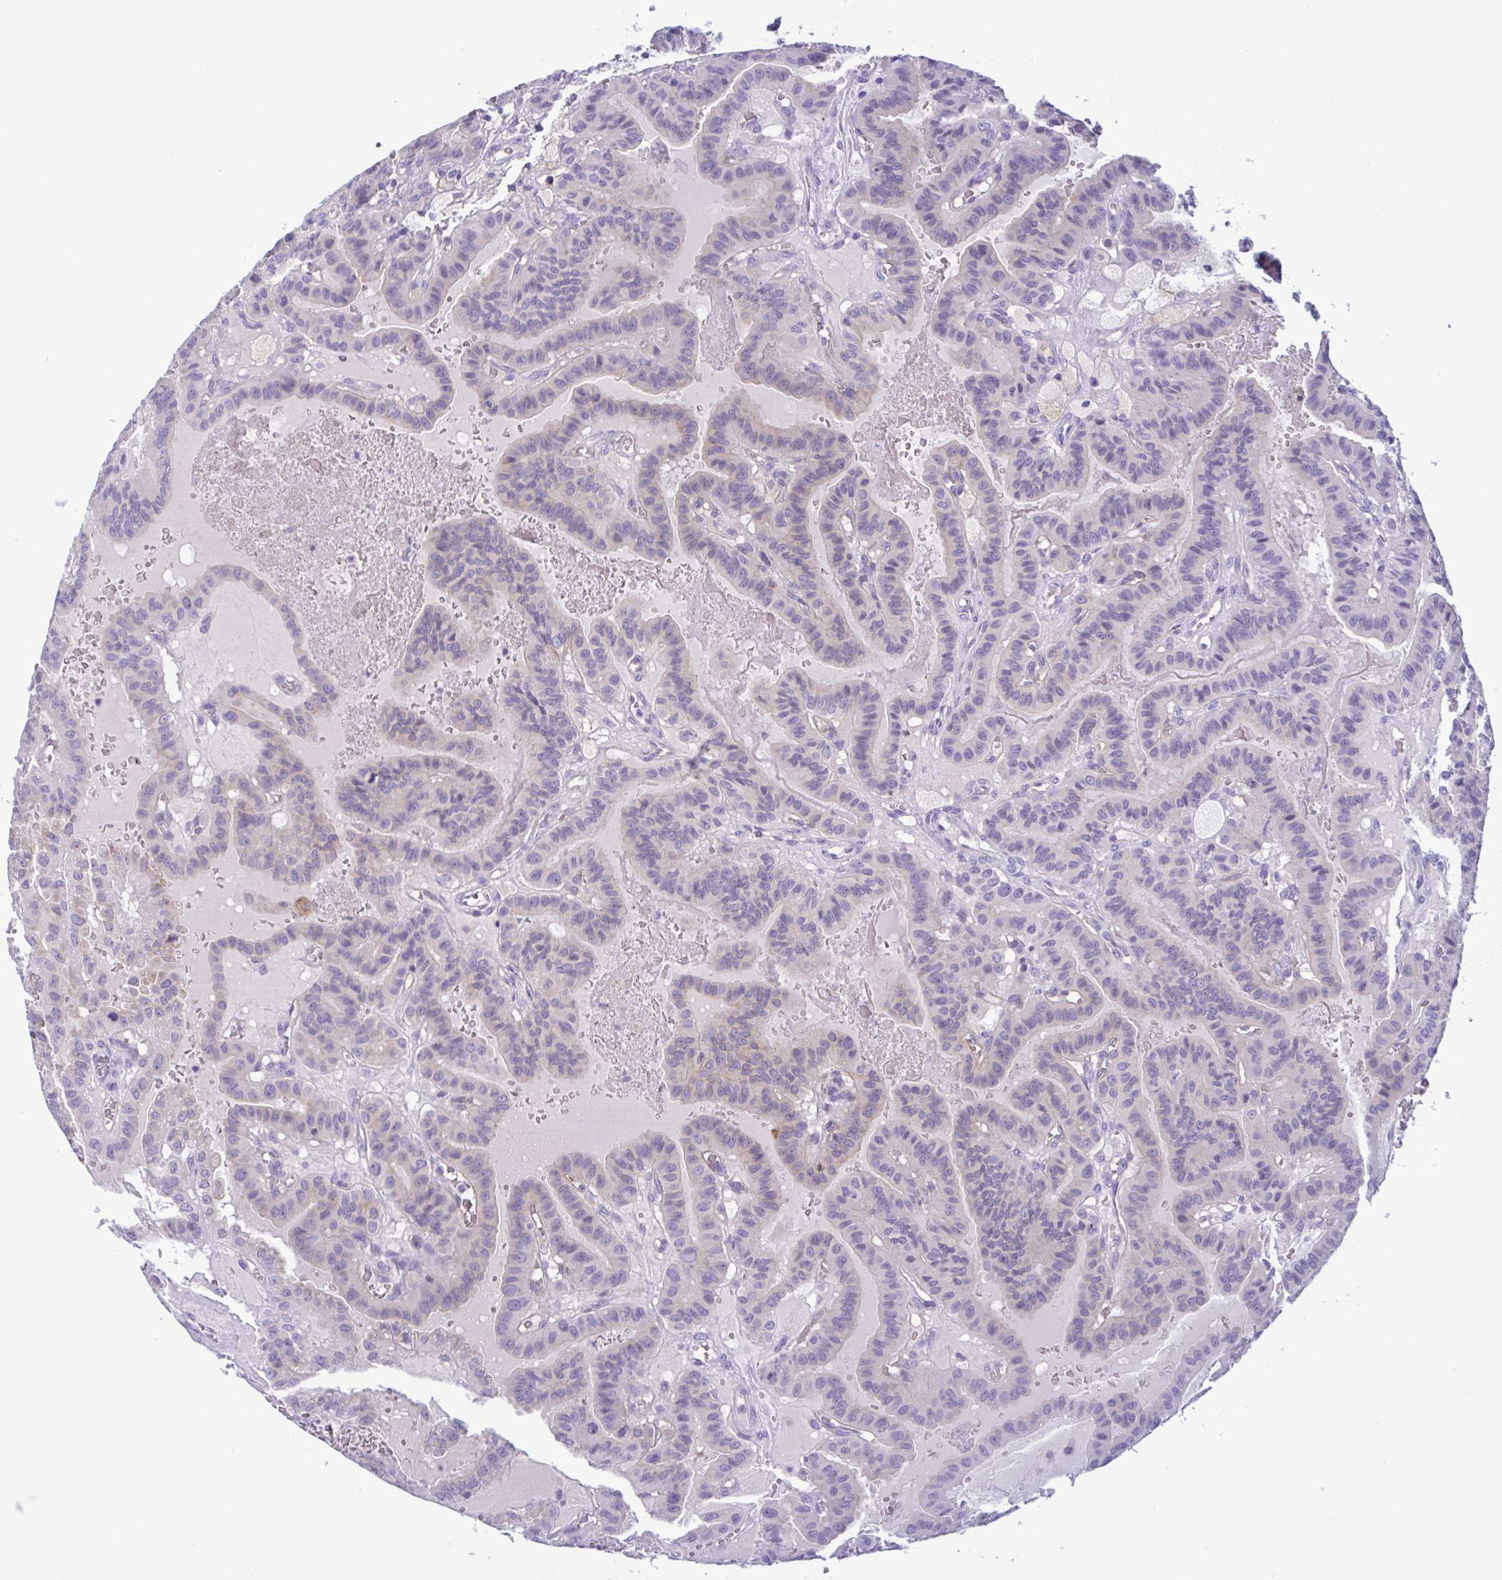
{"staining": {"intensity": "weak", "quantity": "25%-75%", "location": "cytoplasmic/membranous"}, "tissue": "thyroid cancer", "cell_type": "Tumor cells", "image_type": "cancer", "snomed": [{"axis": "morphology", "description": "Papillary adenocarcinoma, NOS"}, {"axis": "topography", "description": "Thyroid gland"}], "caption": "A histopathology image of papillary adenocarcinoma (thyroid) stained for a protein exhibits weak cytoplasmic/membranous brown staining in tumor cells. Nuclei are stained in blue.", "gene": "SREBF1", "patient": {"sex": "male", "age": 87}}